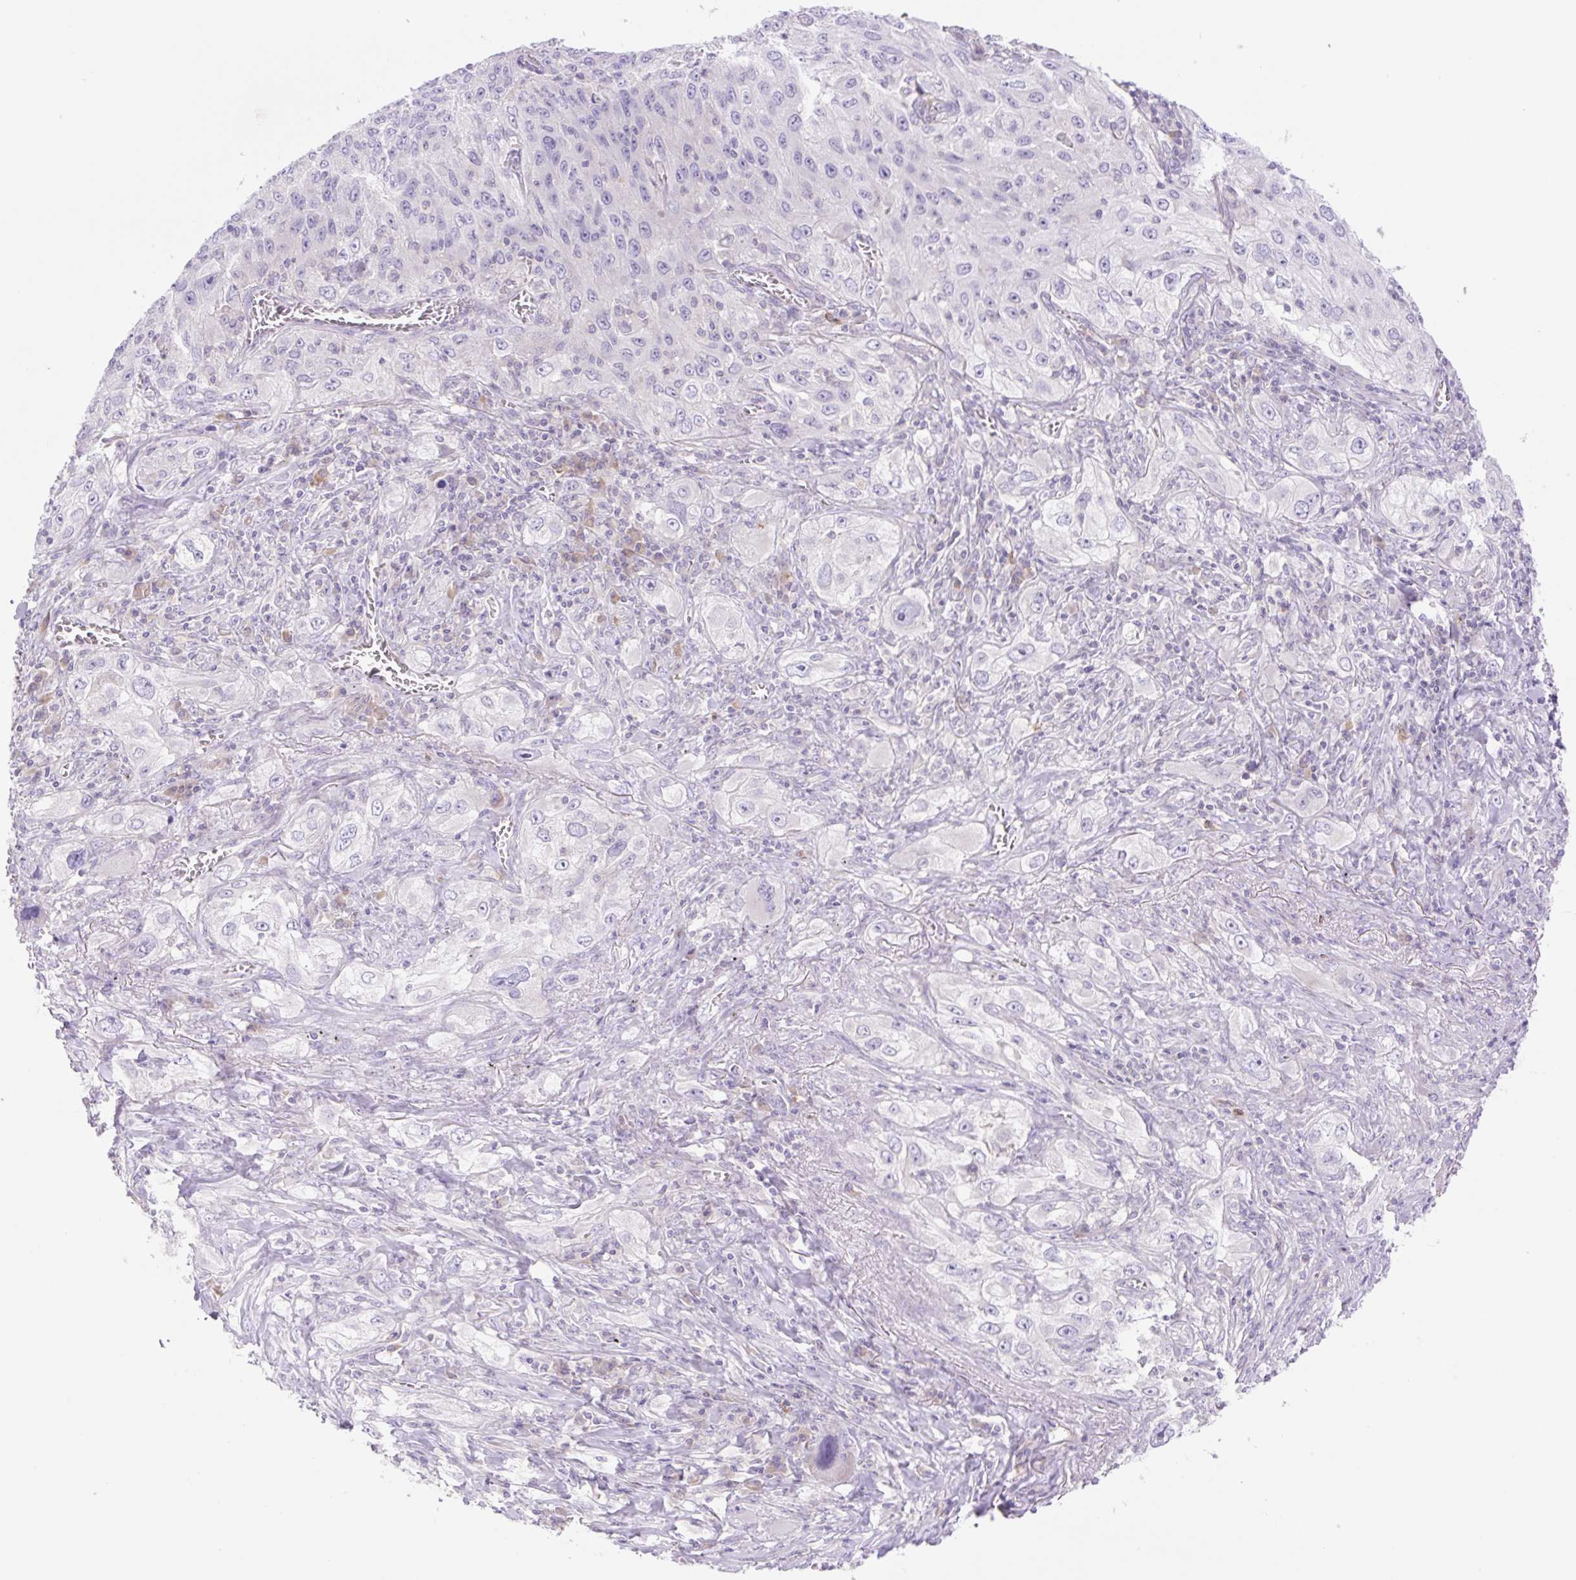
{"staining": {"intensity": "negative", "quantity": "none", "location": "none"}, "tissue": "lung cancer", "cell_type": "Tumor cells", "image_type": "cancer", "snomed": [{"axis": "morphology", "description": "Squamous cell carcinoma, NOS"}, {"axis": "topography", "description": "Lung"}], "caption": "Tumor cells show no significant protein positivity in squamous cell carcinoma (lung).", "gene": "DENND5A", "patient": {"sex": "female", "age": 69}}